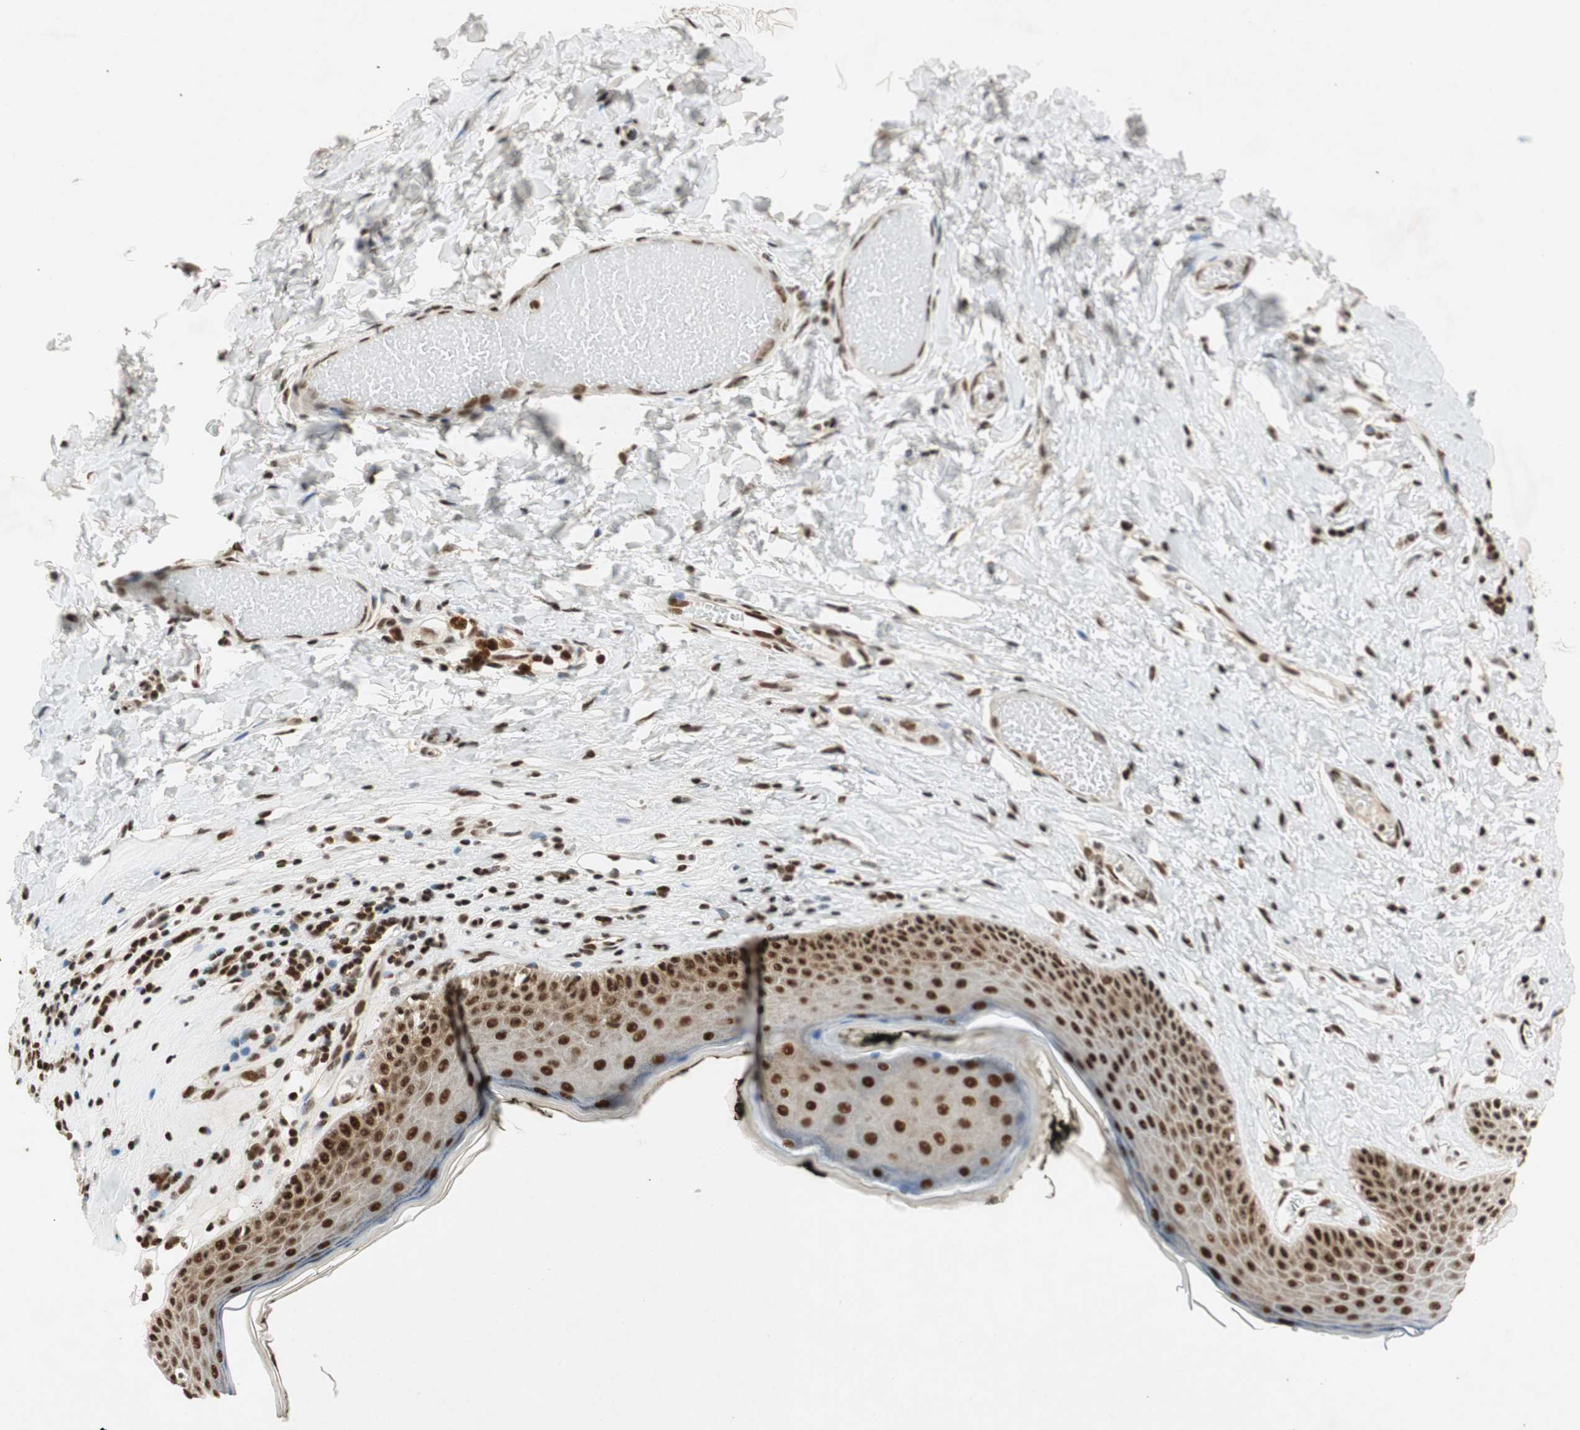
{"staining": {"intensity": "strong", "quantity": ">75%", "location": "nuclear"}, "tissue": "skin", "cell_type": "Epidermal cells", "image_type": "normal", "snomed": [{"axis": "morphology", "description": "Normal tissue, NOS"}, {"axis": "morphology", "description": "Inflammation, NOS"}, {"axis": "topography", "description": "Vulva"}], "caption": "Benign skin was stained to show a protein in brown. There is high levels of strong nuclear staining in approximately >75% of epidermal cells.", "gene": "NCBP3", "patient": {"sex": "female", "age": 84}}